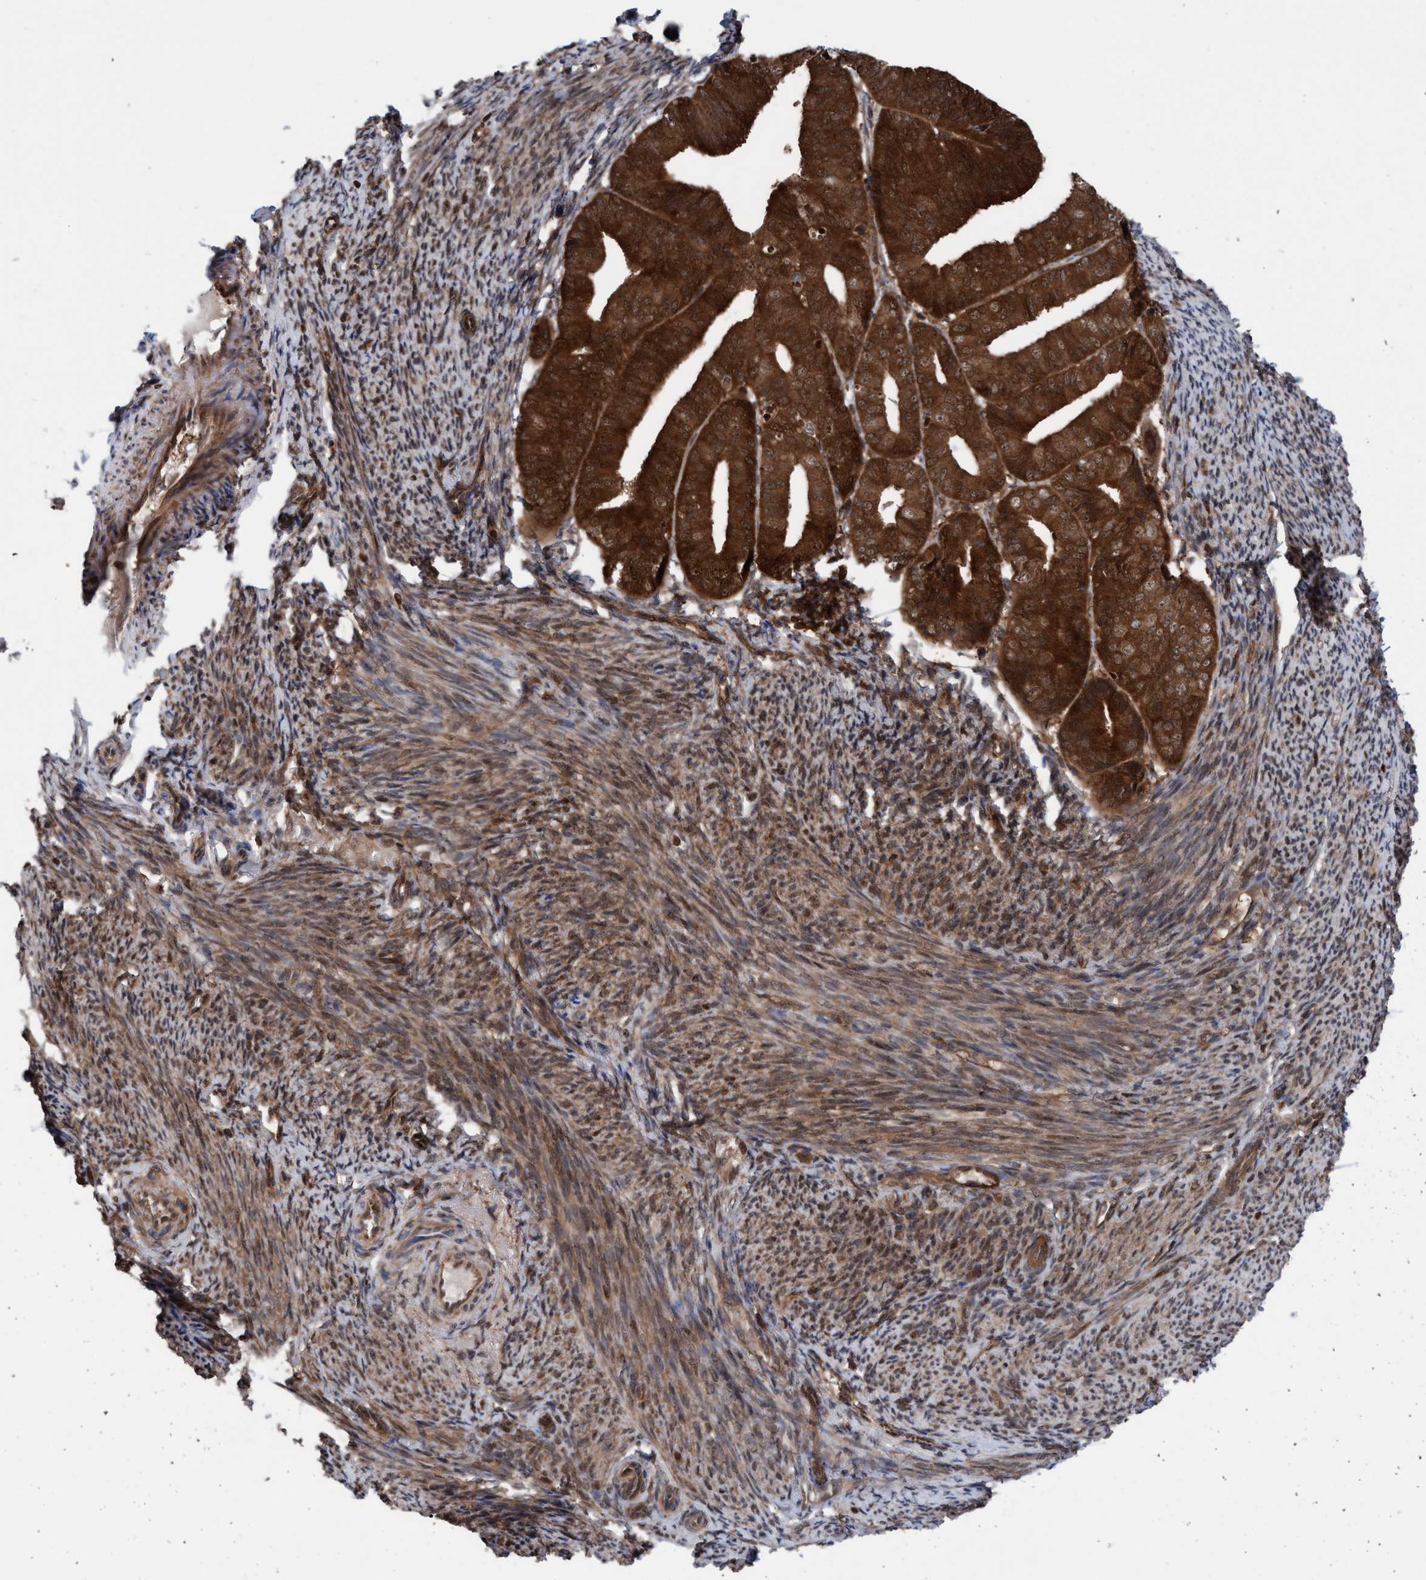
{"staining": {"intensity": "strong", "quantity": ">75%", "location": "cytoplasmic/membranous,nuclear"}, "tissue": "endometrial cancer", "cell_type": "Tumor cells", "image_type": "cancer", "snomed": [{"axis": "morphology", "description": "Adenocarcinoma, NOS"}, {"axis": "topography", "description": "Endometrium"}], "caption": "Strong cytoplasmic/membranous and nuclear staining for a protein is appreciated in about >75% of tumor cells of endometrial cancer using immunohistochemistry.", "gene": "GLOD4", "patient": {"sex": "female", "age": 63}}